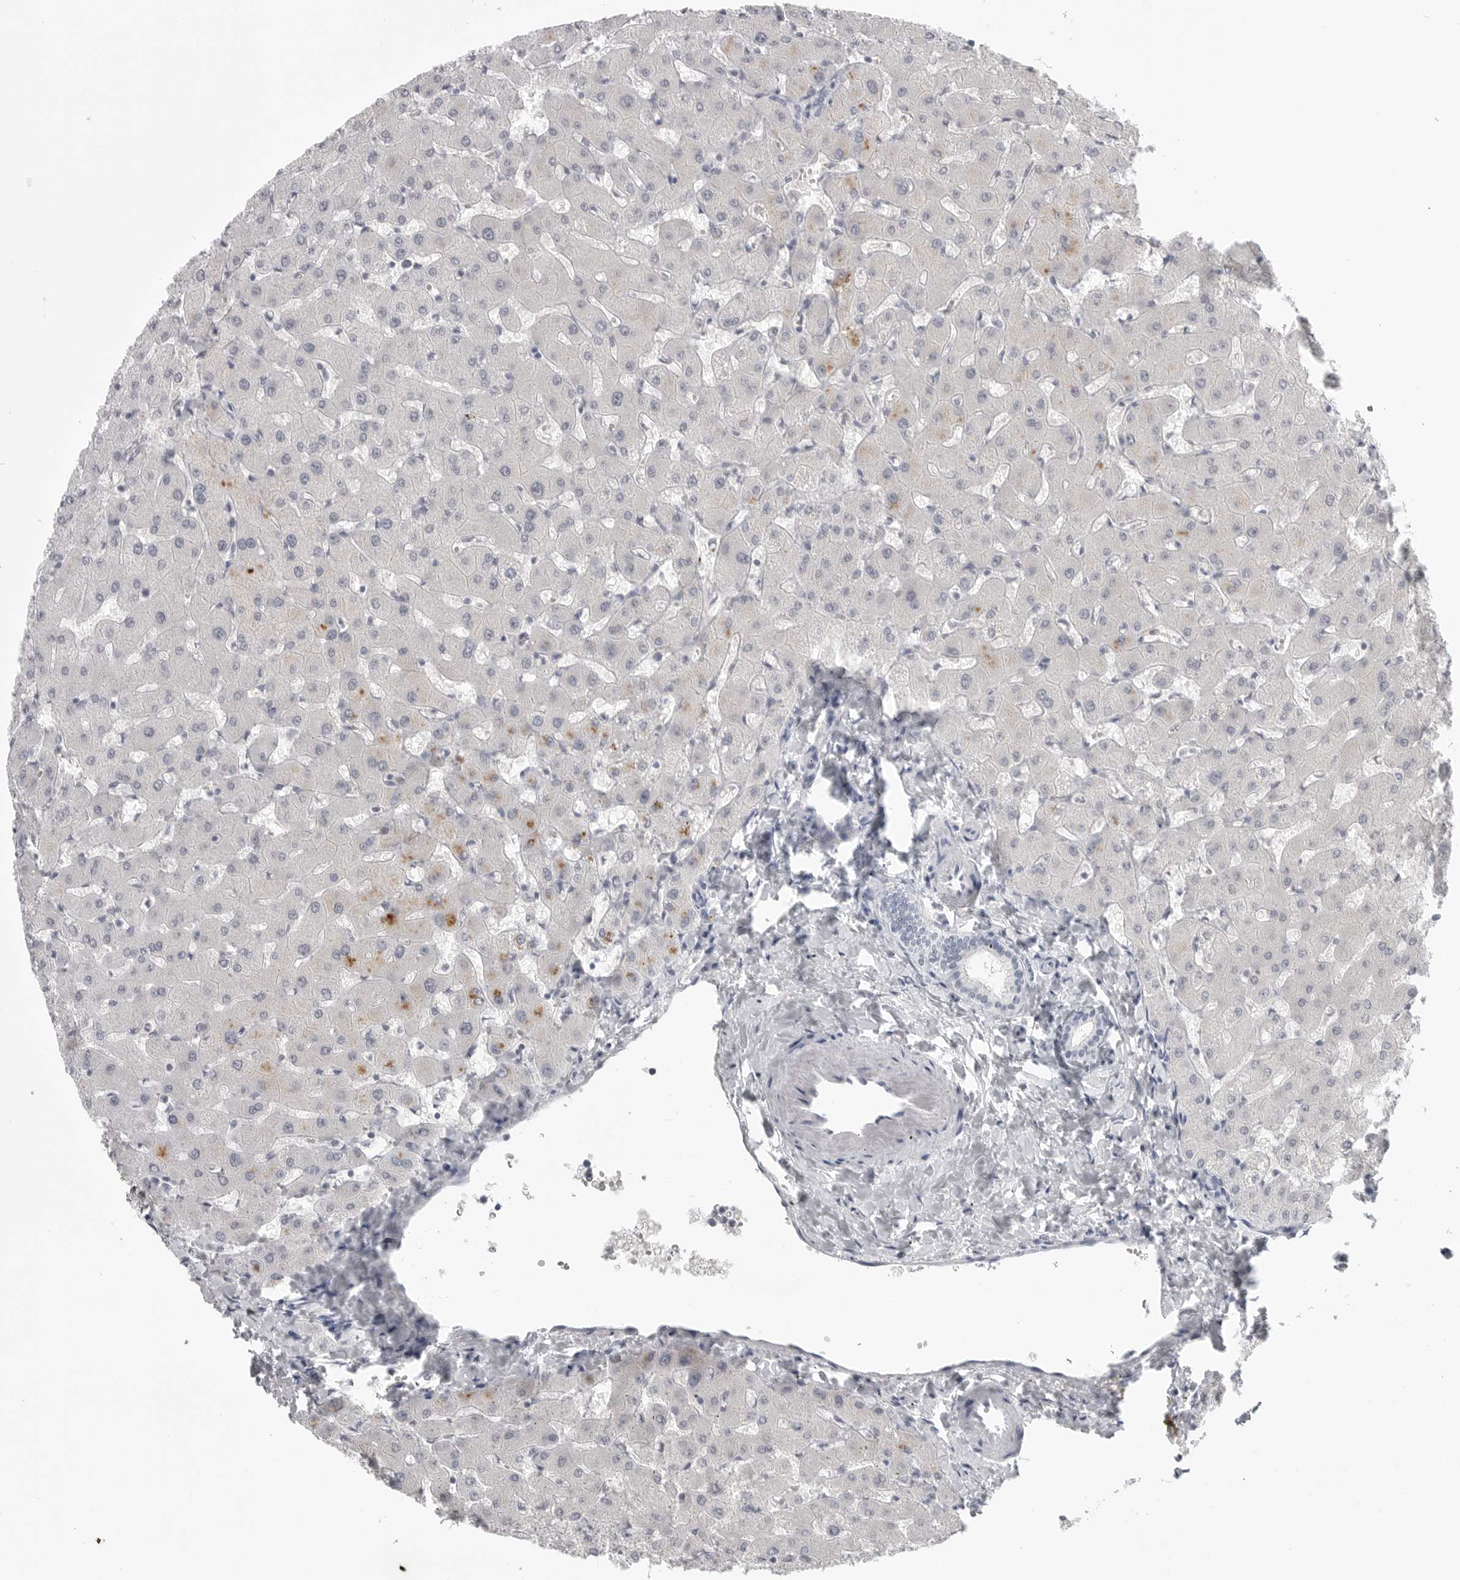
{"staining": {"intensity": "negative", "quantity": "none", "location": "none"}, "tissue": "liver", "cell_type": "Cholangiocytes", "image_type": "normal", "snomed": [{"axis": "morphology", "description": "Normal tissue, NOS"}, {"axis": "topography", "description": "Liver"}], "caption": "Immunohistochemistry photomicrograph of benign liver: liver stained with DAB reveals no significant protein staining in cholangiocytes. Nuclei are stained in blue.", "gene": "PRSS1", "patient": {"sex": "female", "age": 63}}